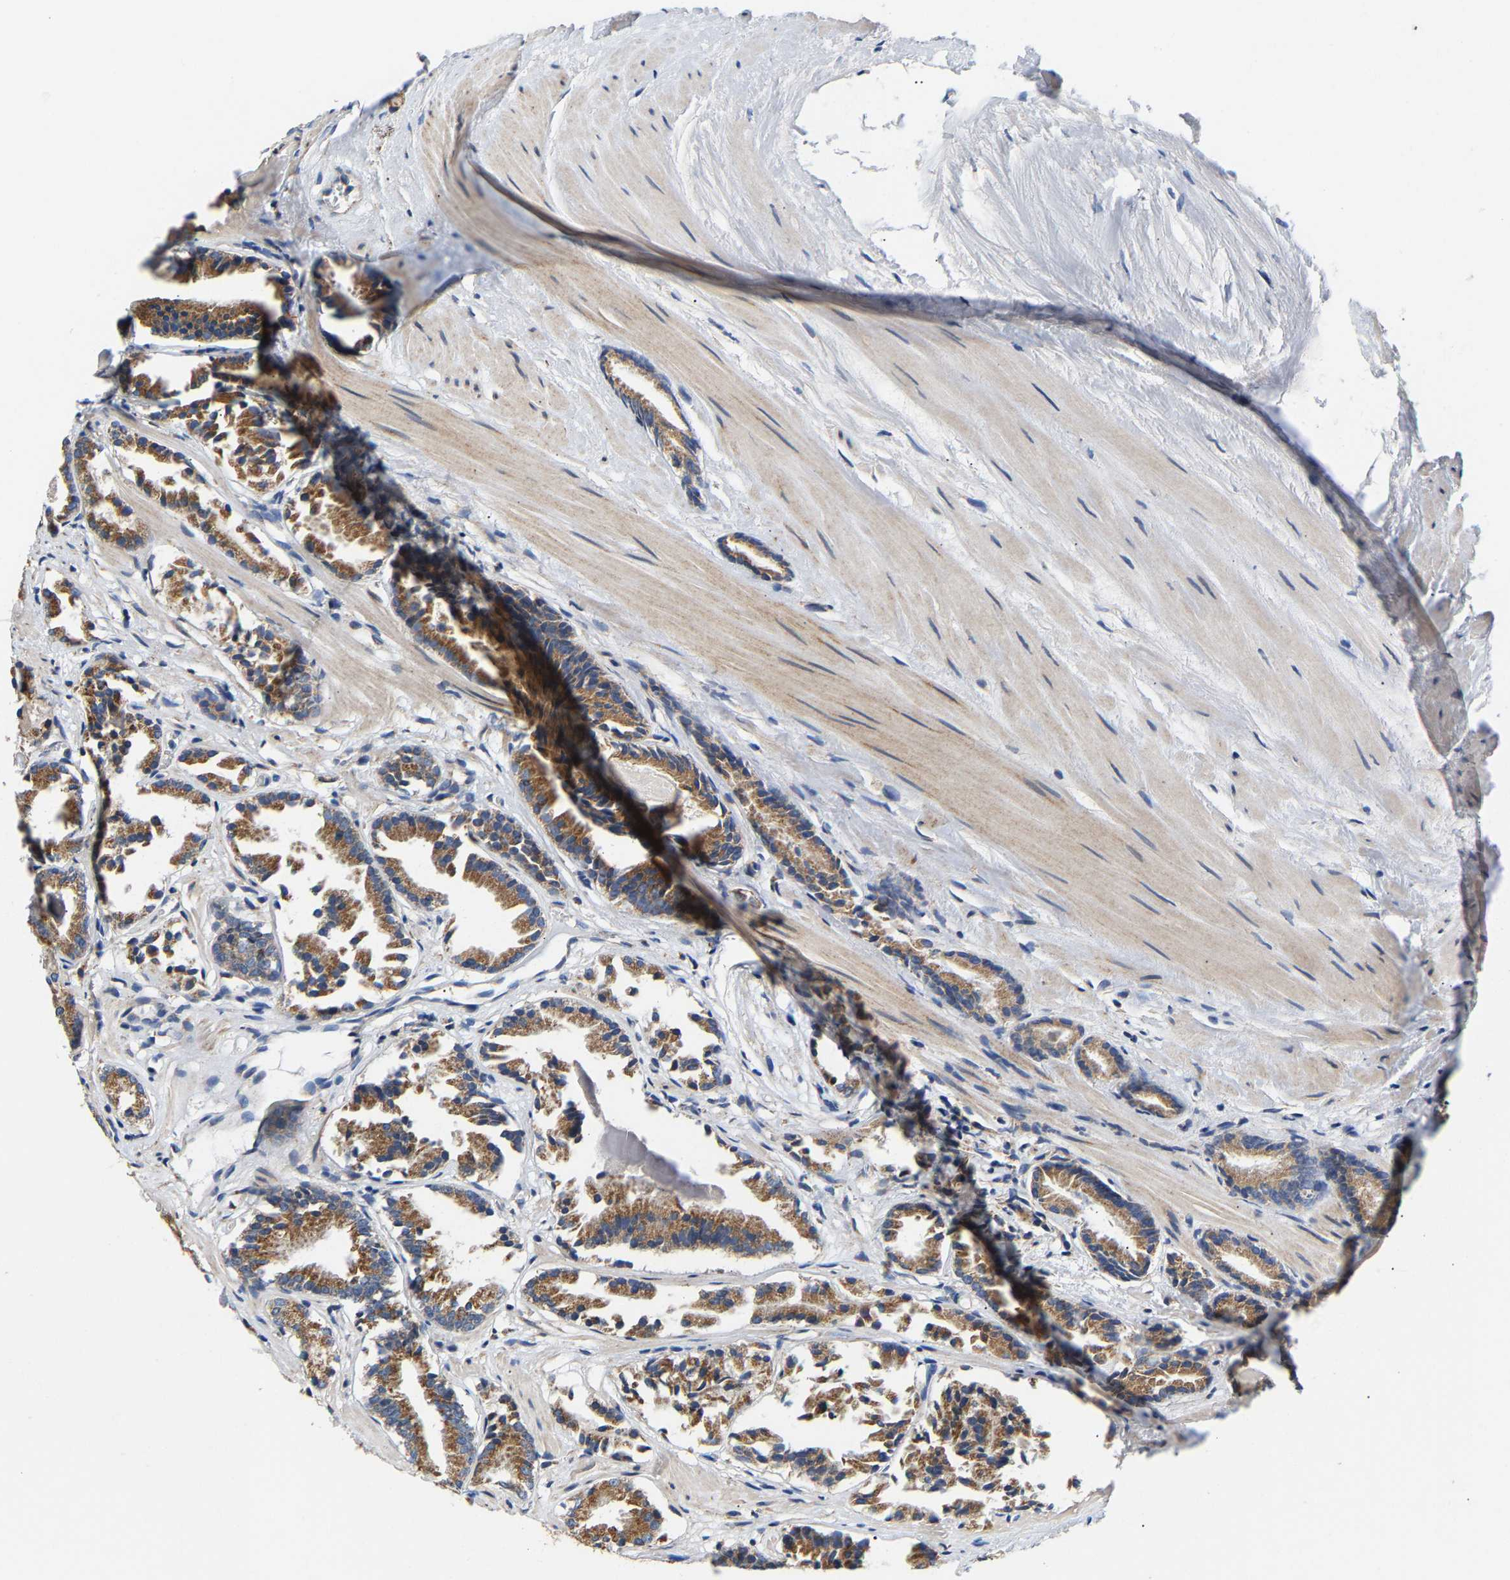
{"staining": {"intensity": "strong", "quantity": ">75%", "location": "cytoplasmic/membranous"}, "tissue": "prostate cancer", "cell_type": "Tumor cells", "image_type": "cancer", "snomed": [{"axis": "morphology", "description": "Adenocarcinoma, Low grade"}, {"axis": "topography", "description": "Prostate"}], "caption": "Immunohistochemistry (IHC) of human low-grade adenocarcinoma (prostate) shows high levels of strong cytoplasmic/membranous positivity in about >75% of tumor cells.", "gene": "TMEM168", "patient": {"sex": "male", "age": 51}}